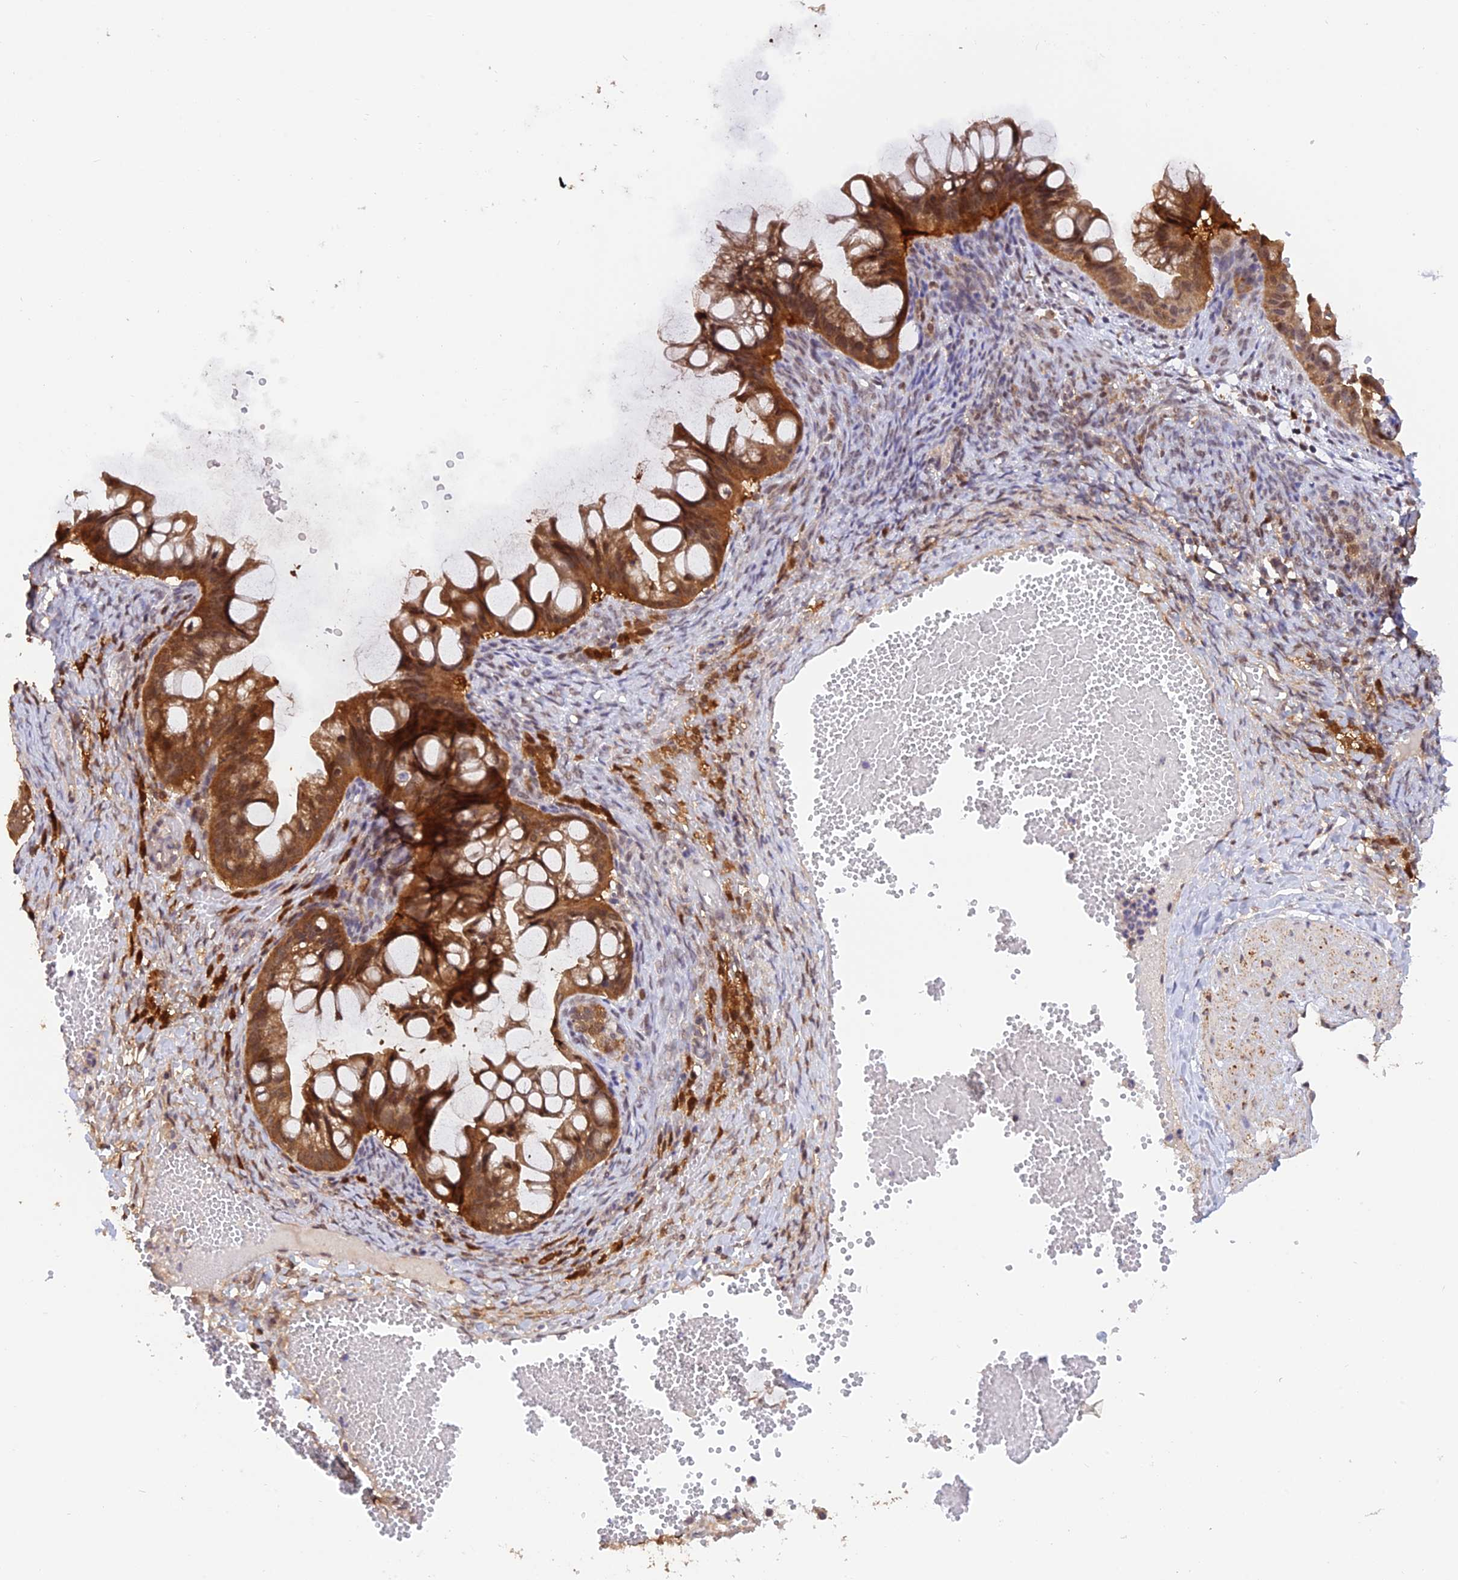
{"staining": {"intensity": "moderate", "quantity": ">75%", "location": "cytoplasmic/membranous,nuclear"}, "tissue": "ovarian cancer", "cell_type": "Tumor cells", "image_type": "cancer", "snomed": [{"axis": "morphology", "description": "Cystadenocarcinoma, mucinous, NOS"}, {"axis": "topography", "description": "Ovary"}], "caption": "This photomicrograph displays mucinous cystadenocarcinoma (ovarian) stained with immunohistochemistry (IHC) to label a protein in brown. The cytoplasmic/membranous and nuclear of tumor cells show moderate positivity for the protein. Nuclei are counter-stained blue.", "gene": "MNS1", "patient": {"sex": "female", "age": 73}}